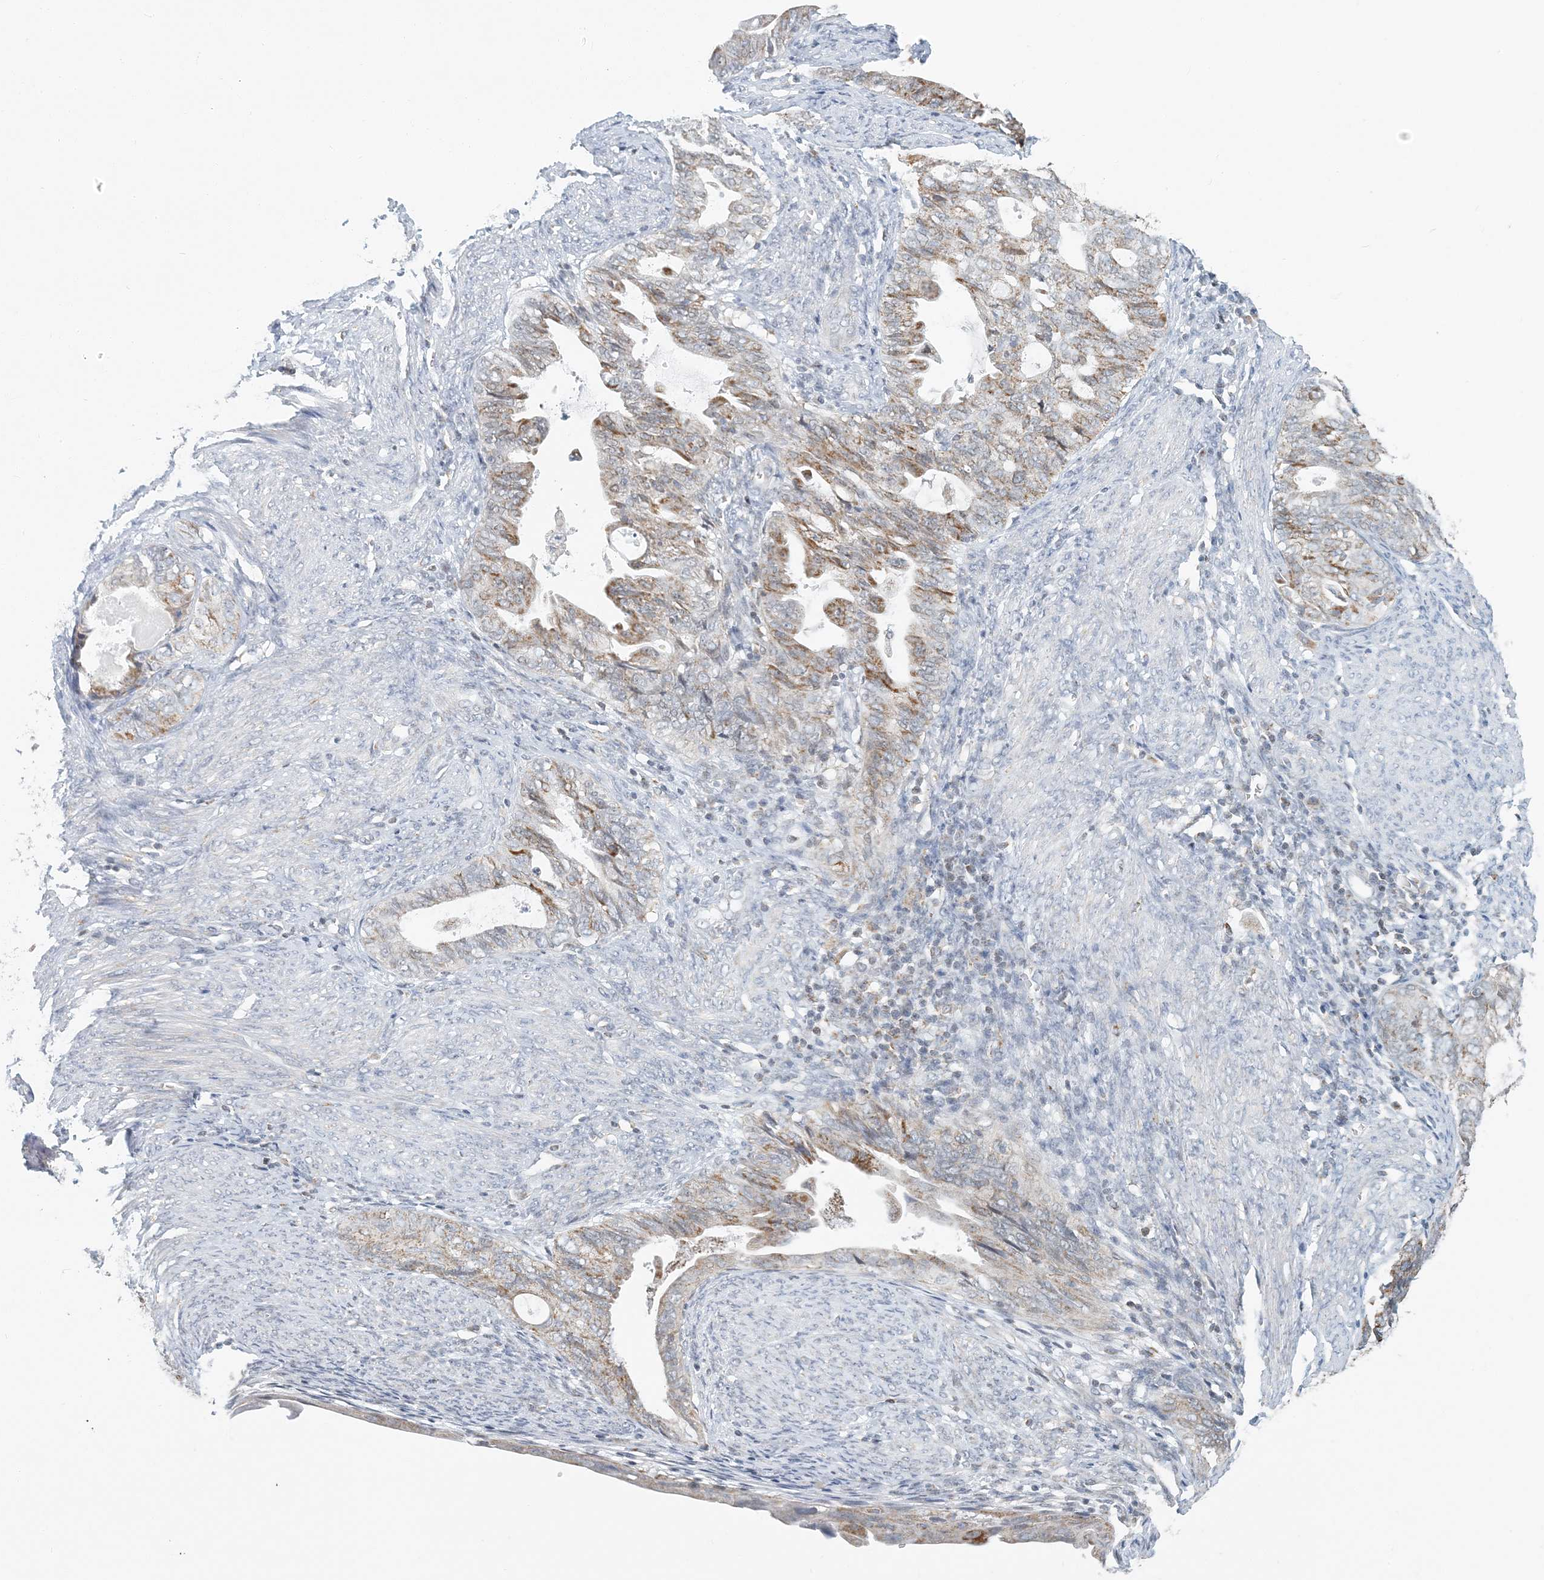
{"staining": {"intensity": "weak", "quantity": "25%-75%", "location": "cytoplasmic/membranous"}, "tissue": "endometrial cancer", "cell_type": "Tumor cells", "image_type": "cancer", "snomed": [{"axis": "morphology", "description": "Adenocarcinoma, NOS"}, {"axis": "topography", "description": "Endometrium"}], "caption": "Weak cytoplasmic/membranous staining is present in approximately 25%-75% of tumor cells in endometrial cancer. The staining was performed using DAB to visualize the protein expression in brown, while the nuclei were stained in blue with hematoxylin (Magnification: 20x).", "gene": "BDH1", "patient": {"sex": "female", "age": 86}}